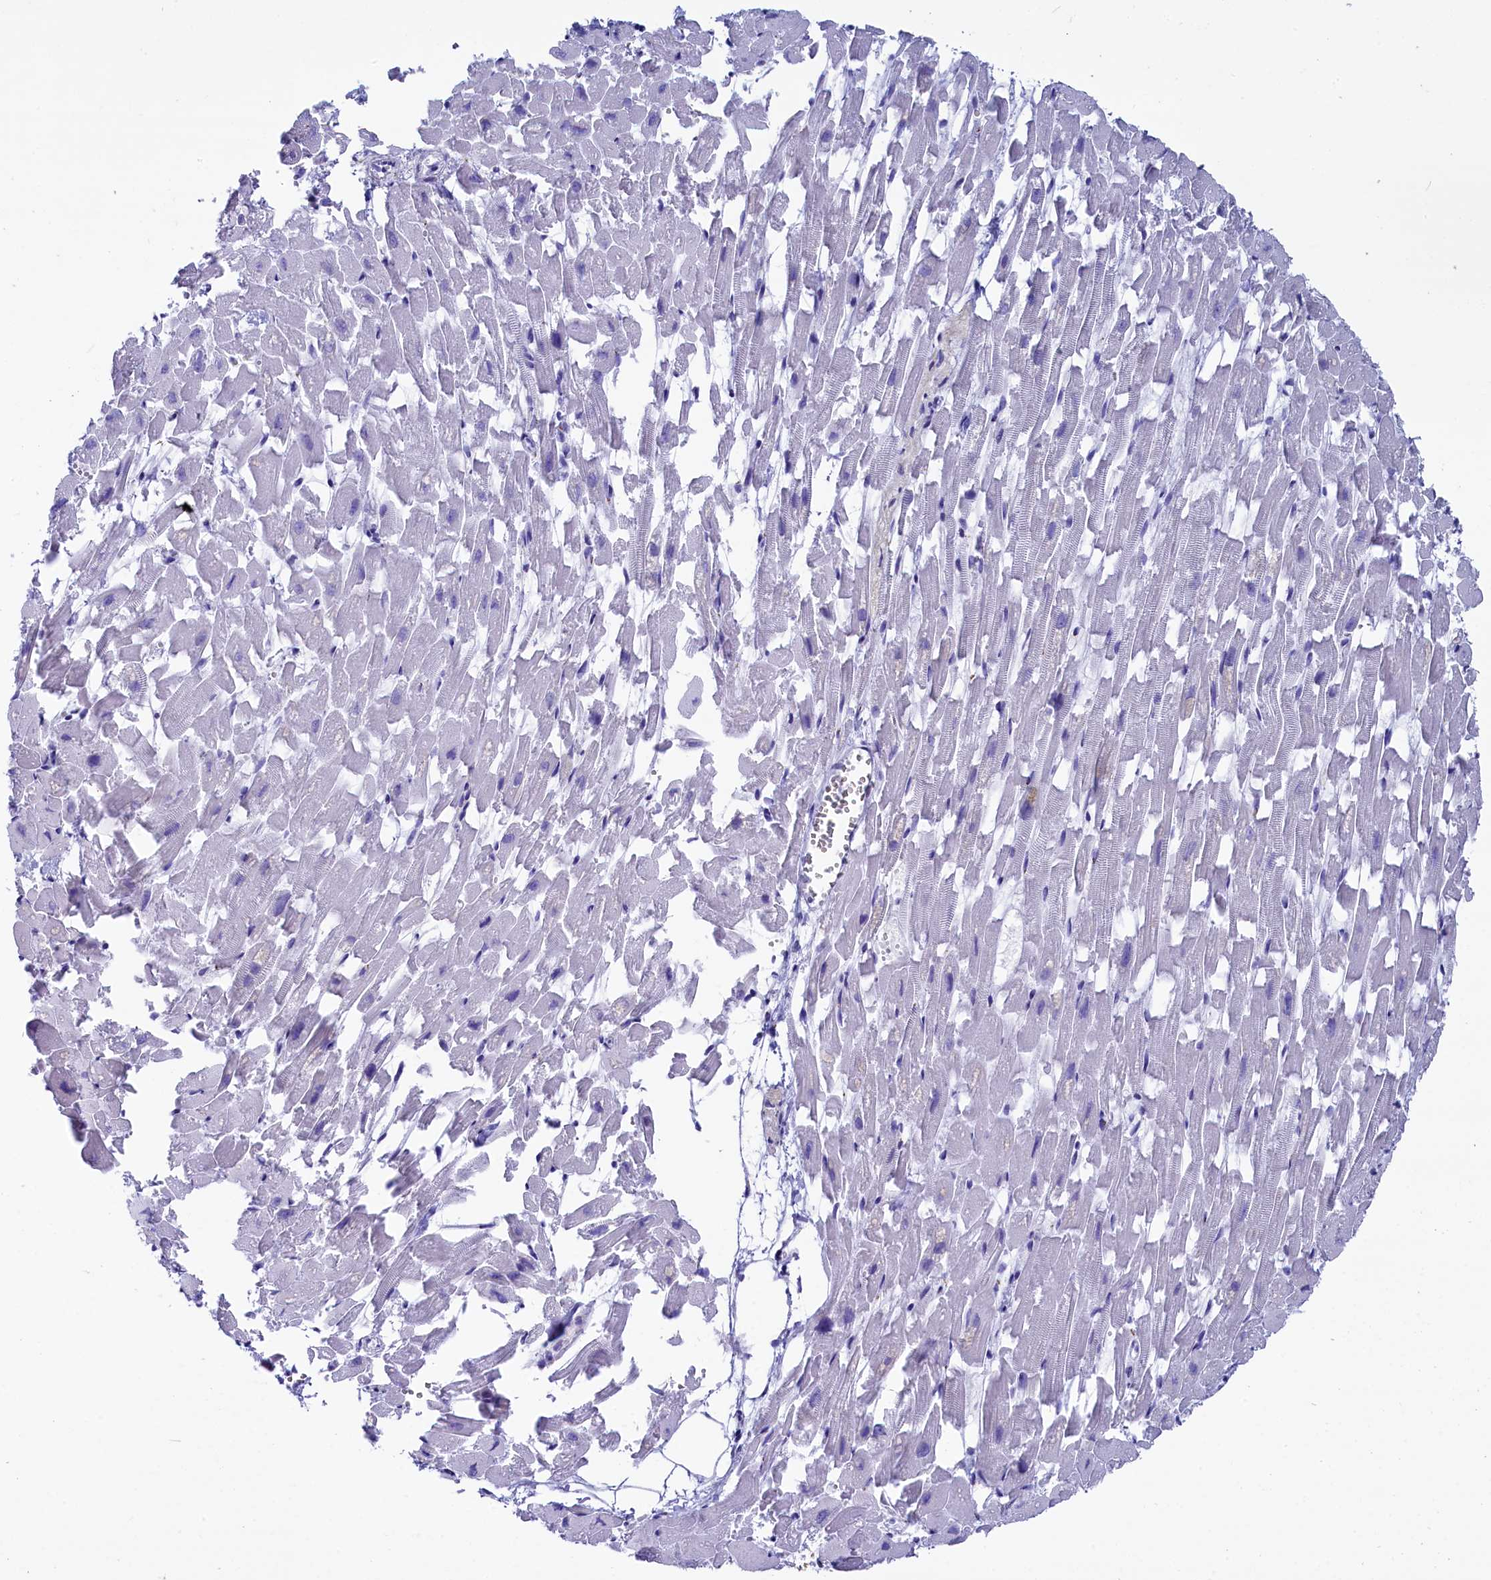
{"staining": {"intensity": "negative", "quantity": "none", "location": "none"}, "tissue": "heart muscle", "cell_type": "Cardiomyocytes", "image_type": "normal", "snomed": [{"axis": "morphology", "description": "Normal tissue, NOS"}, {"axis": "topography", "description": "Heart"}], "caption": "Normal heart muscle was stained to show a protein in brown. There is no significant staining in cardiomyocytes. (DAB (3,3'-diaminobenzidine) immunohistochemistry (IHC) with hematoxylin counter stain).", "gene": "AP3B2", "patient": {"sex": "female", "age": 64}}